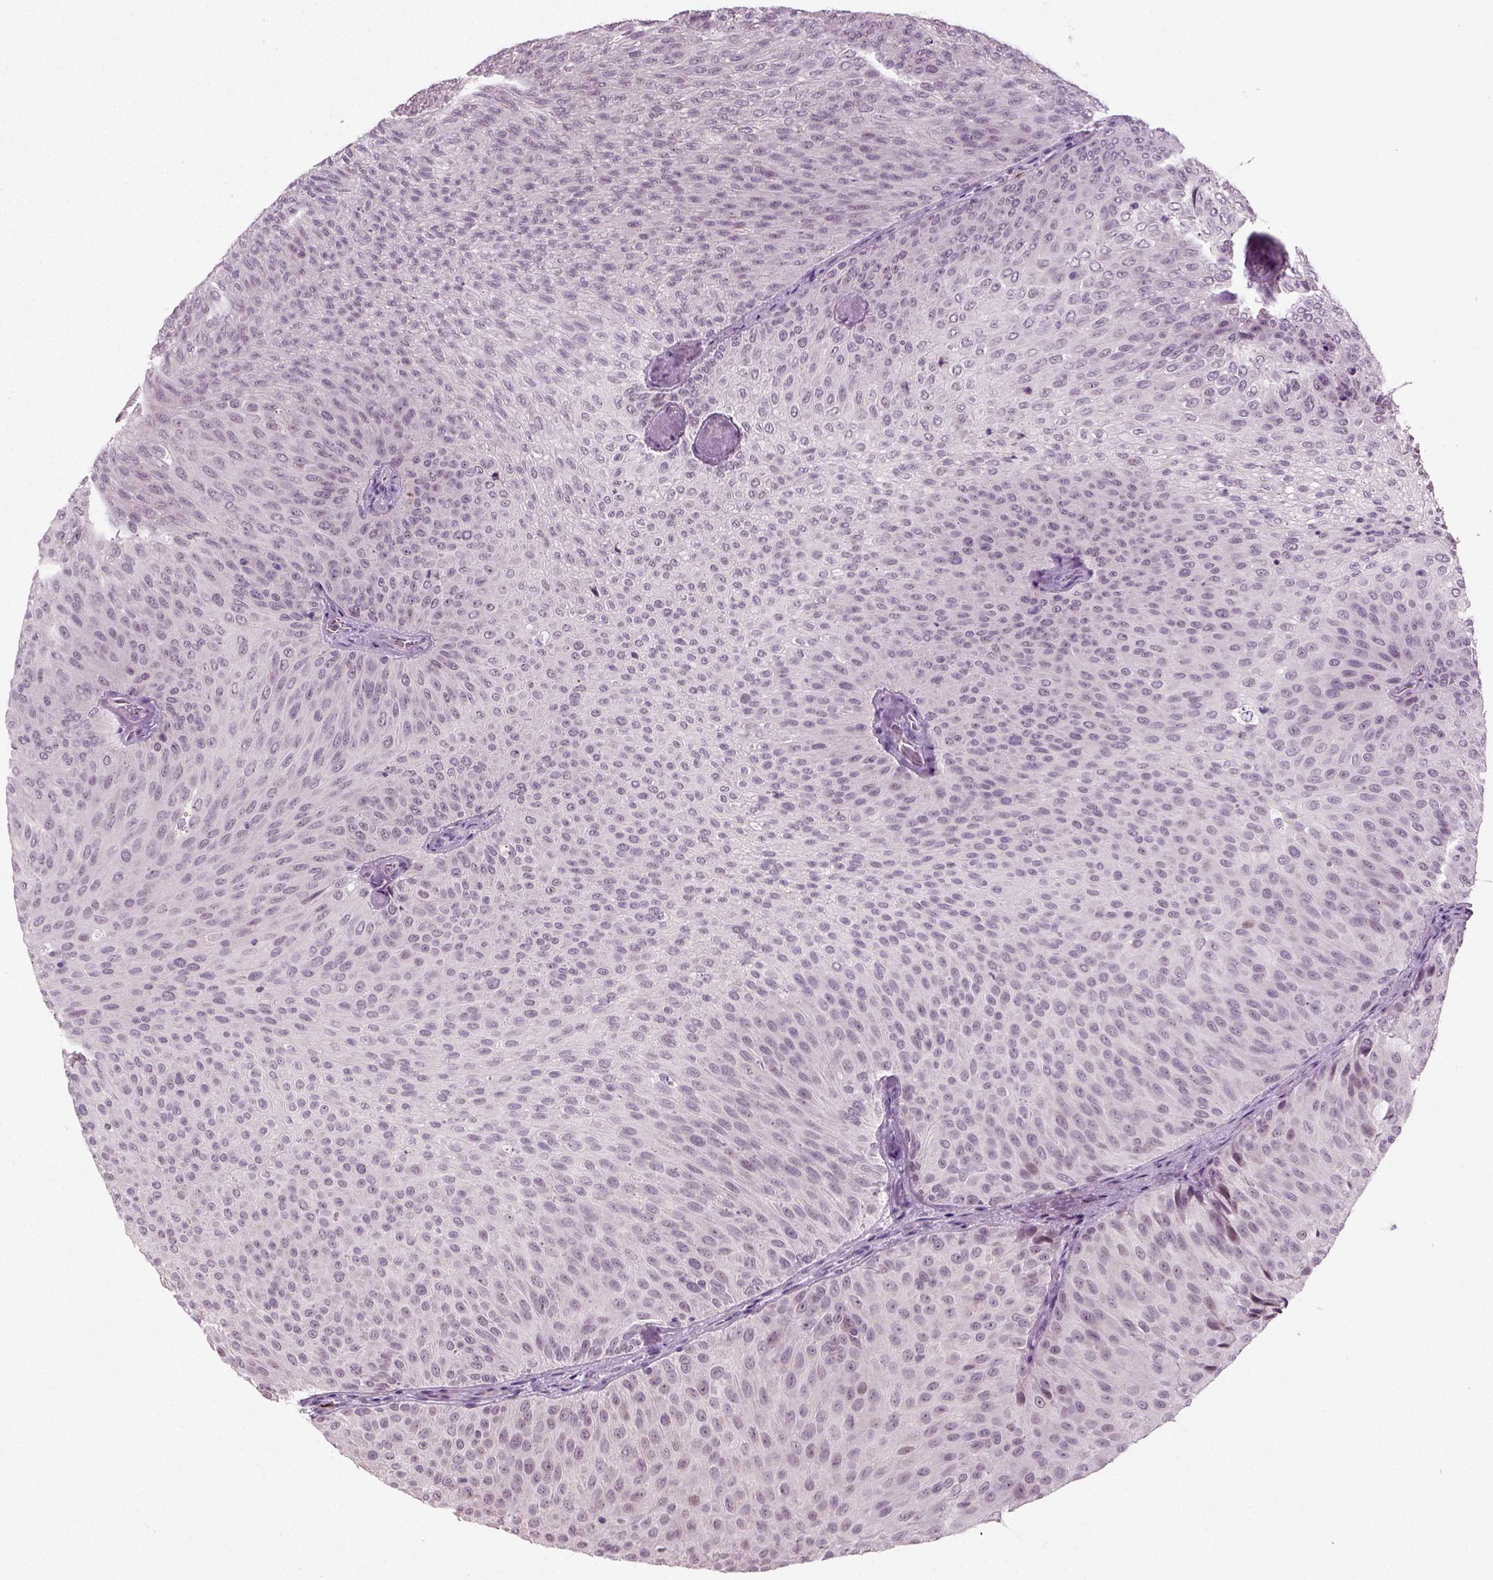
{"staining": {"intensity": "negative", "quantity": "none", "location": "none"}, "tissue": "urothelial cancer", "cell_type": "Tumor cells", "image_type": "cancer", "snomed": [{"axis": "morphology", "description": "Urothelial carcinoma, Low grade"}, {"axis": "topography", "description": "Urinary bladder"}], "caption": "Tumor cells show no significant protein positivity in urothelial cancer.", "gene": "SYNGAP1", "patient": {"sex": "male", "age": 78}}